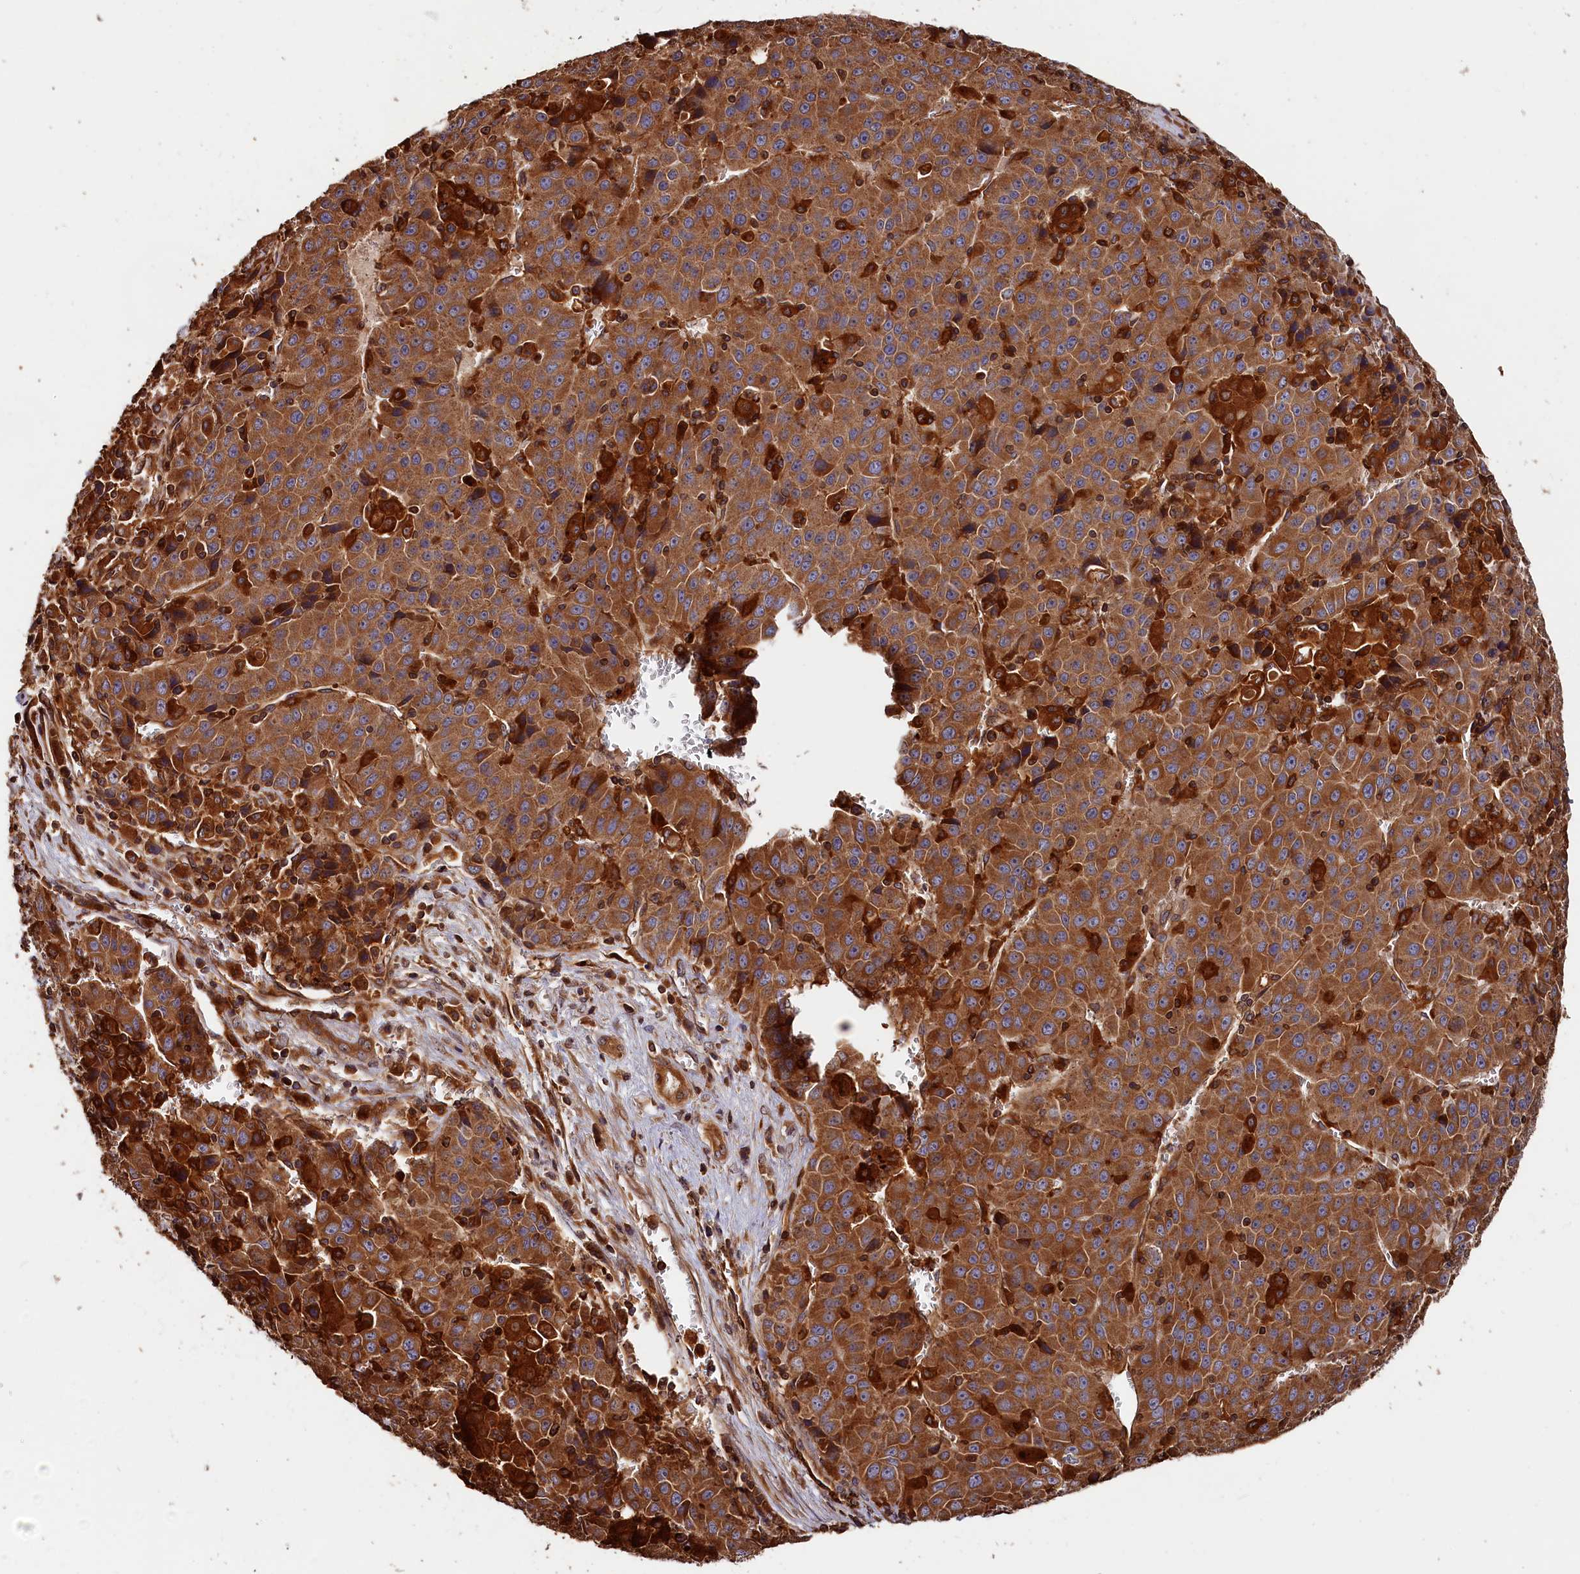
{"staining": {"intensity": "strong", "quantity": ">75%", "location": "cytoplasmic/membranous"}, "tissue": "liver cancer", "cell_type": "Tumor cells", "image_type": "cancer", "snomed": [{"axis": "morphology", "description": "Carcinoma, Hepatocellular, NOS"}, {"axis": "topography", "description": "Liver"}], "caption": "Immunohistochemistry (IHC) of liver cancer (hepatocellular carcinoma) shows high levels of strong cytoplasmic/membranous positivity in approximately >75% of tumor cells.", "gene": "HMOX2", "patient": {"sex": "female", "age": 53}}